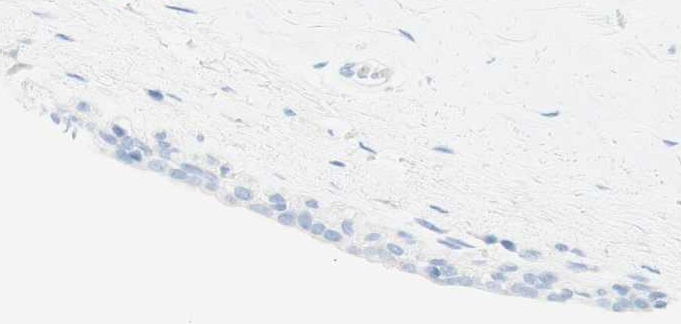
{"staining": {"intensity": "negative", "quantity": "none", "location": "none"}, "tissue": "breast cancer", "cell_type": "Tumor cells", "image_type": "cancer", "snomed": [{"axis": "morphology", "description": "Normal tissue, NOS"}, {"axis": "morphology", "description": "Duct carcinoma"}, {"axis": "topography", "description": "Breast"}], "caption": "This is an immunohistochemistry (IHC) micrograph of infiltrating ductal carcinoma (breast). There is no expression in tumor cells.", "gene": "TPO", "patient": {"sex": "female", "age": 39}}